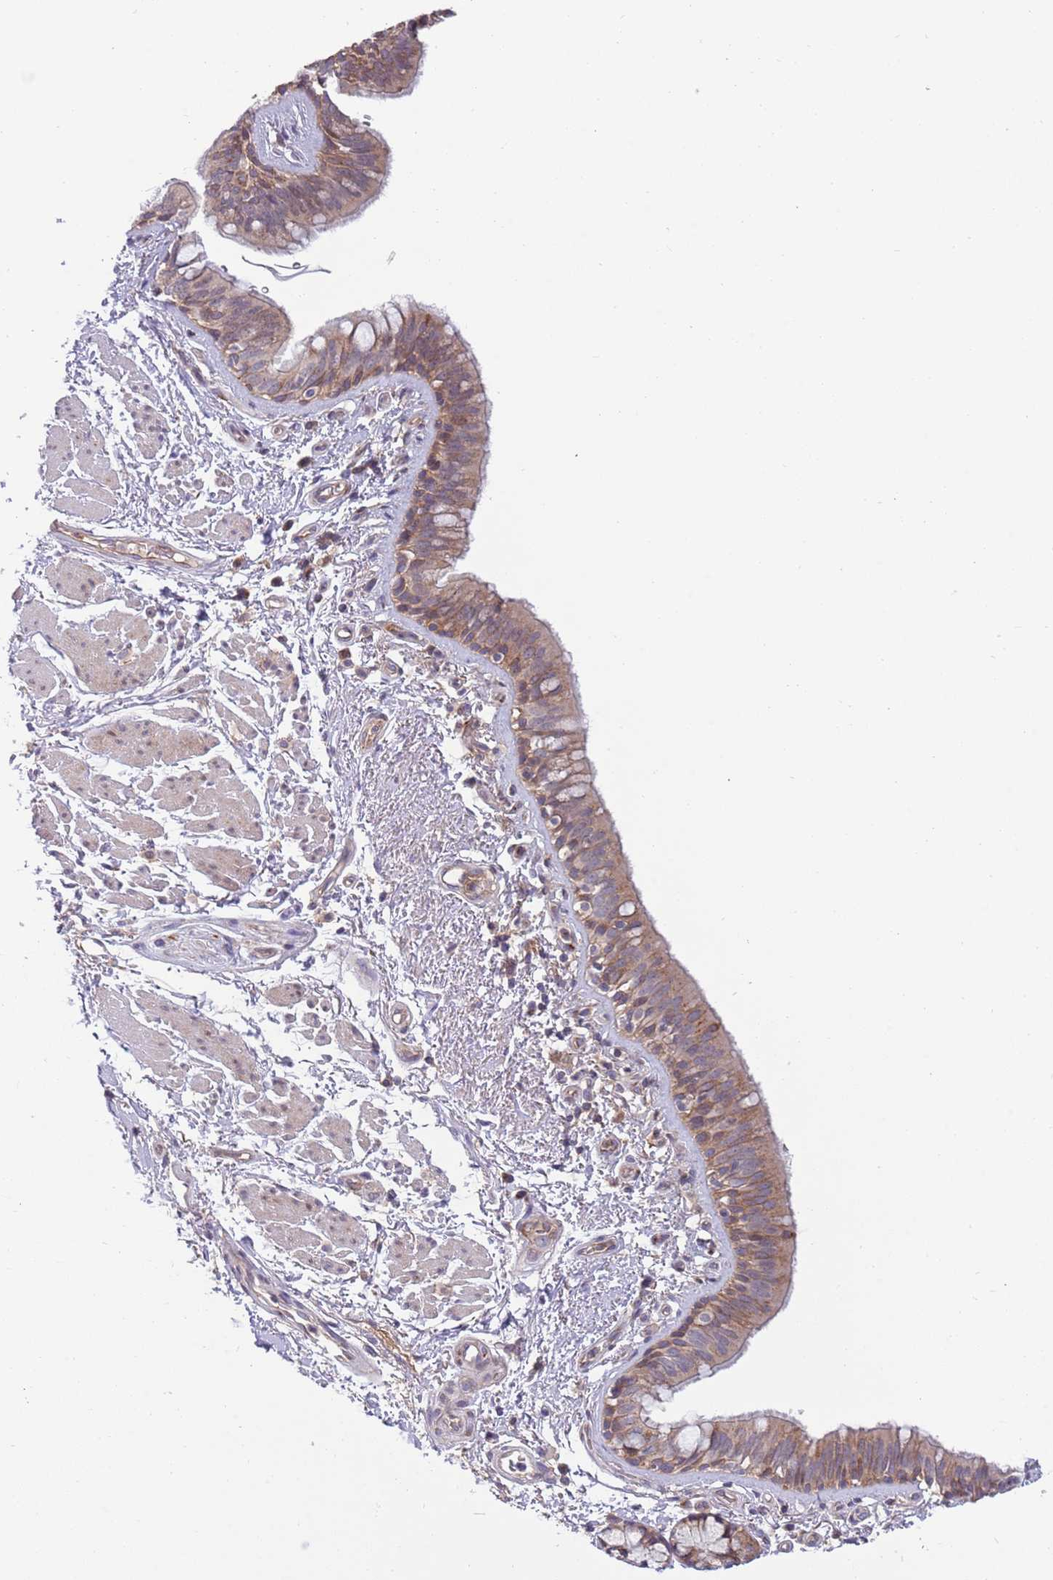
{"staining": {"intensity": "moderate", "quantity": ">75%", "location": "cytoplasmic/membranous"}, "tissue": "bronchus", "cell_type": "Respiratory epithelial cells", "image_type": "normal", "snomed": [{"axis": "morphology", "description": "Normal tissue, NOS"}, {"axis": "morphology", "description": "Neoplasm, uncertain whether benign or malignant"}, {"axis": "topography", "description": "Bronchus"}, {"axis": "topography", "description": "Lung"}], "caption": "Approximately >75% of respiratory epithelial cells in normal bronchus exhibit moderate cytoplasmic/membranous protein expression as visualized by brown immunohistochemical staining.", "gene": "BTBD7", "patient": {"sex": "male", "age": 55}}